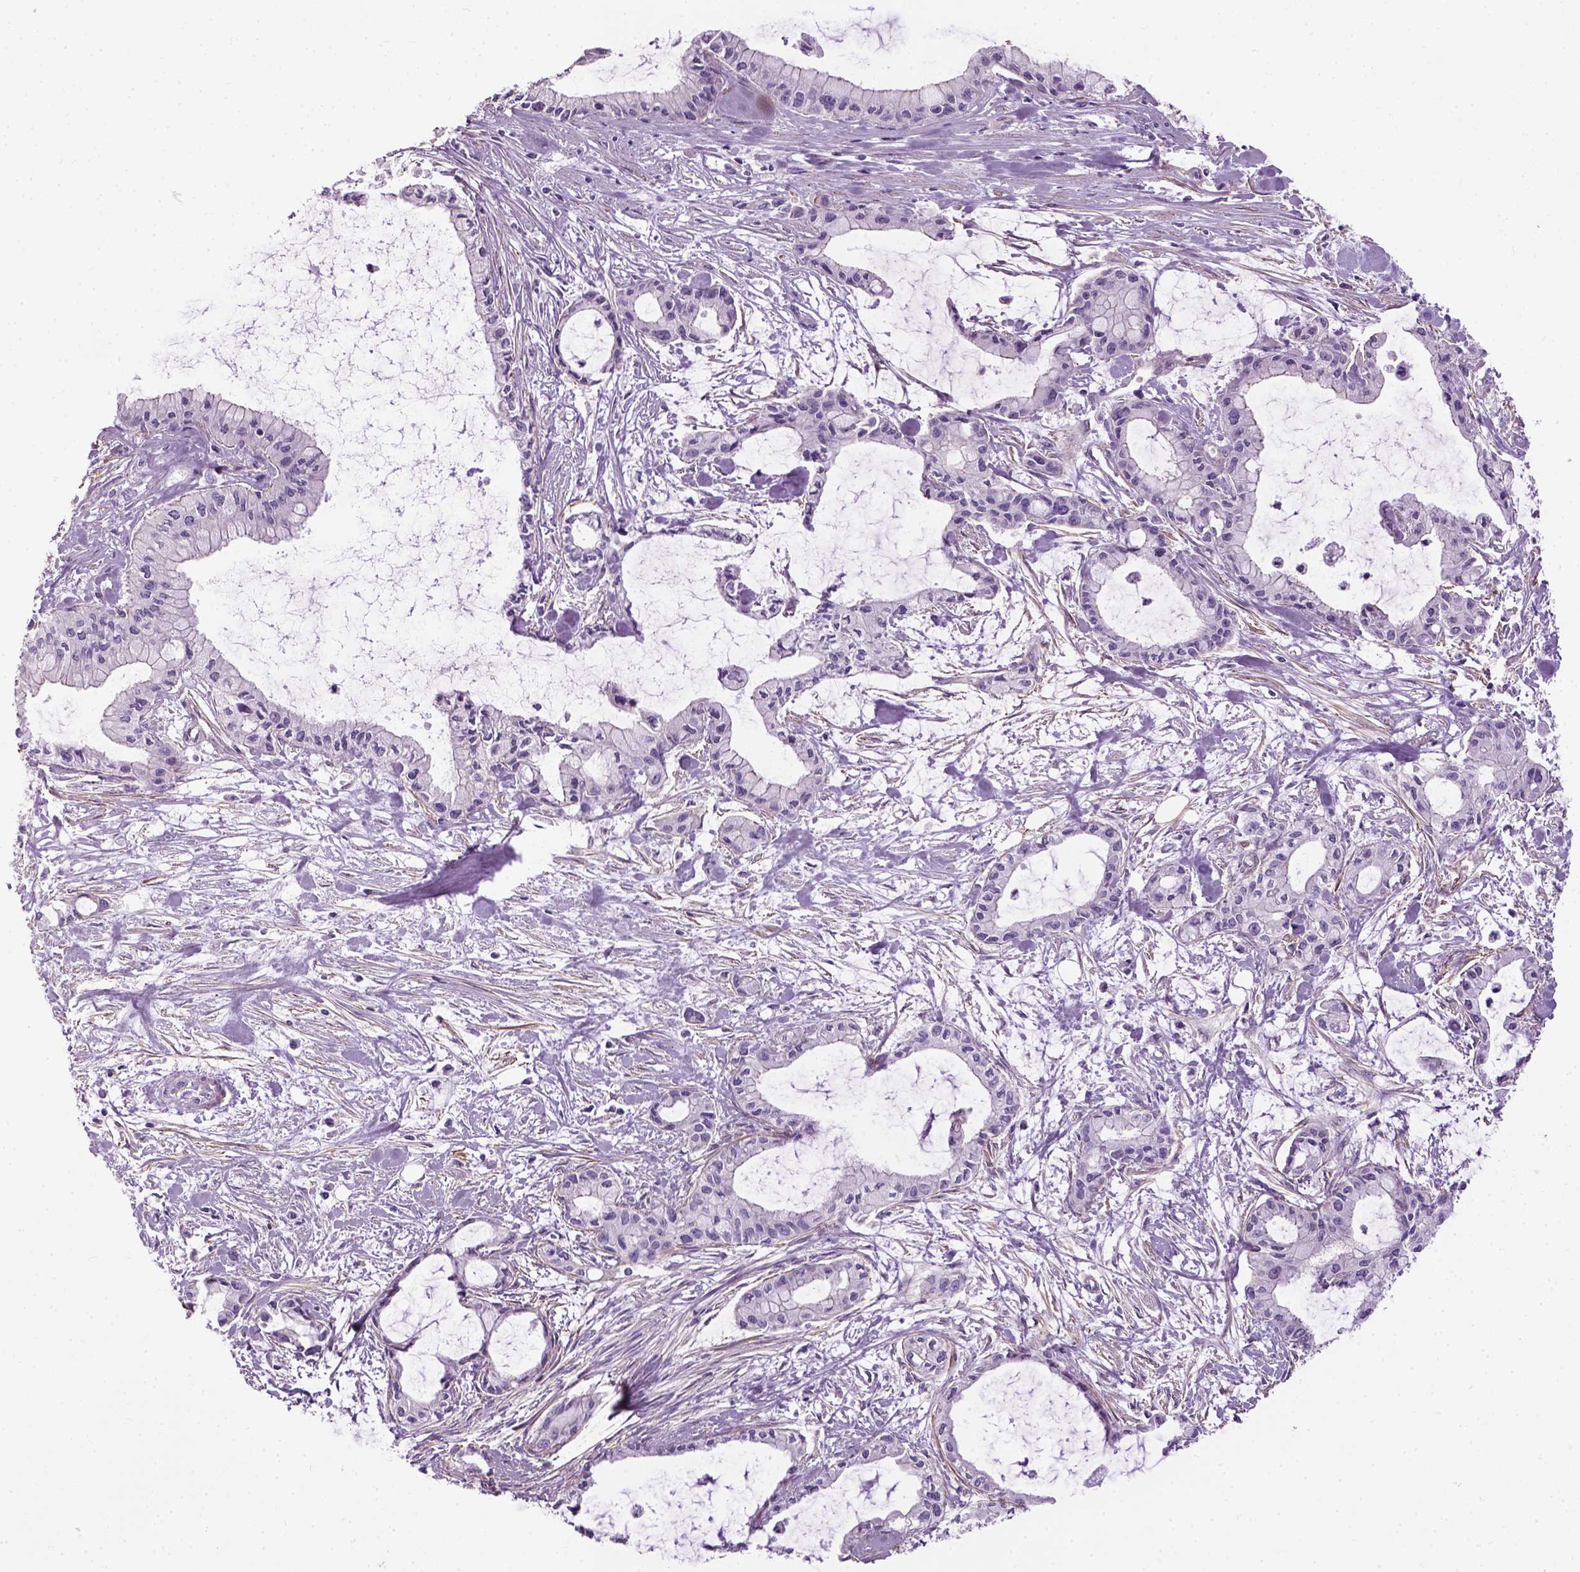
{"staining": {"intensity": "negative", "quantity": "none", "location": "none"}, "tissue": "pancreatic cancer", "cell_type": "Tumor cells", "image_type": "cancer", "snomed": [{"axis": "morphology", "description": "Adenocarcinoma, NOS"}, {"axis": "topography", "description": "Pancreas"}], "caption": "This is an immunohistochemistry photomicrograph of pancreatic cancer. There is no staining in tumor cells.", "gene": "FAM161A", "patient": {"sex": "male", "age": 48}}